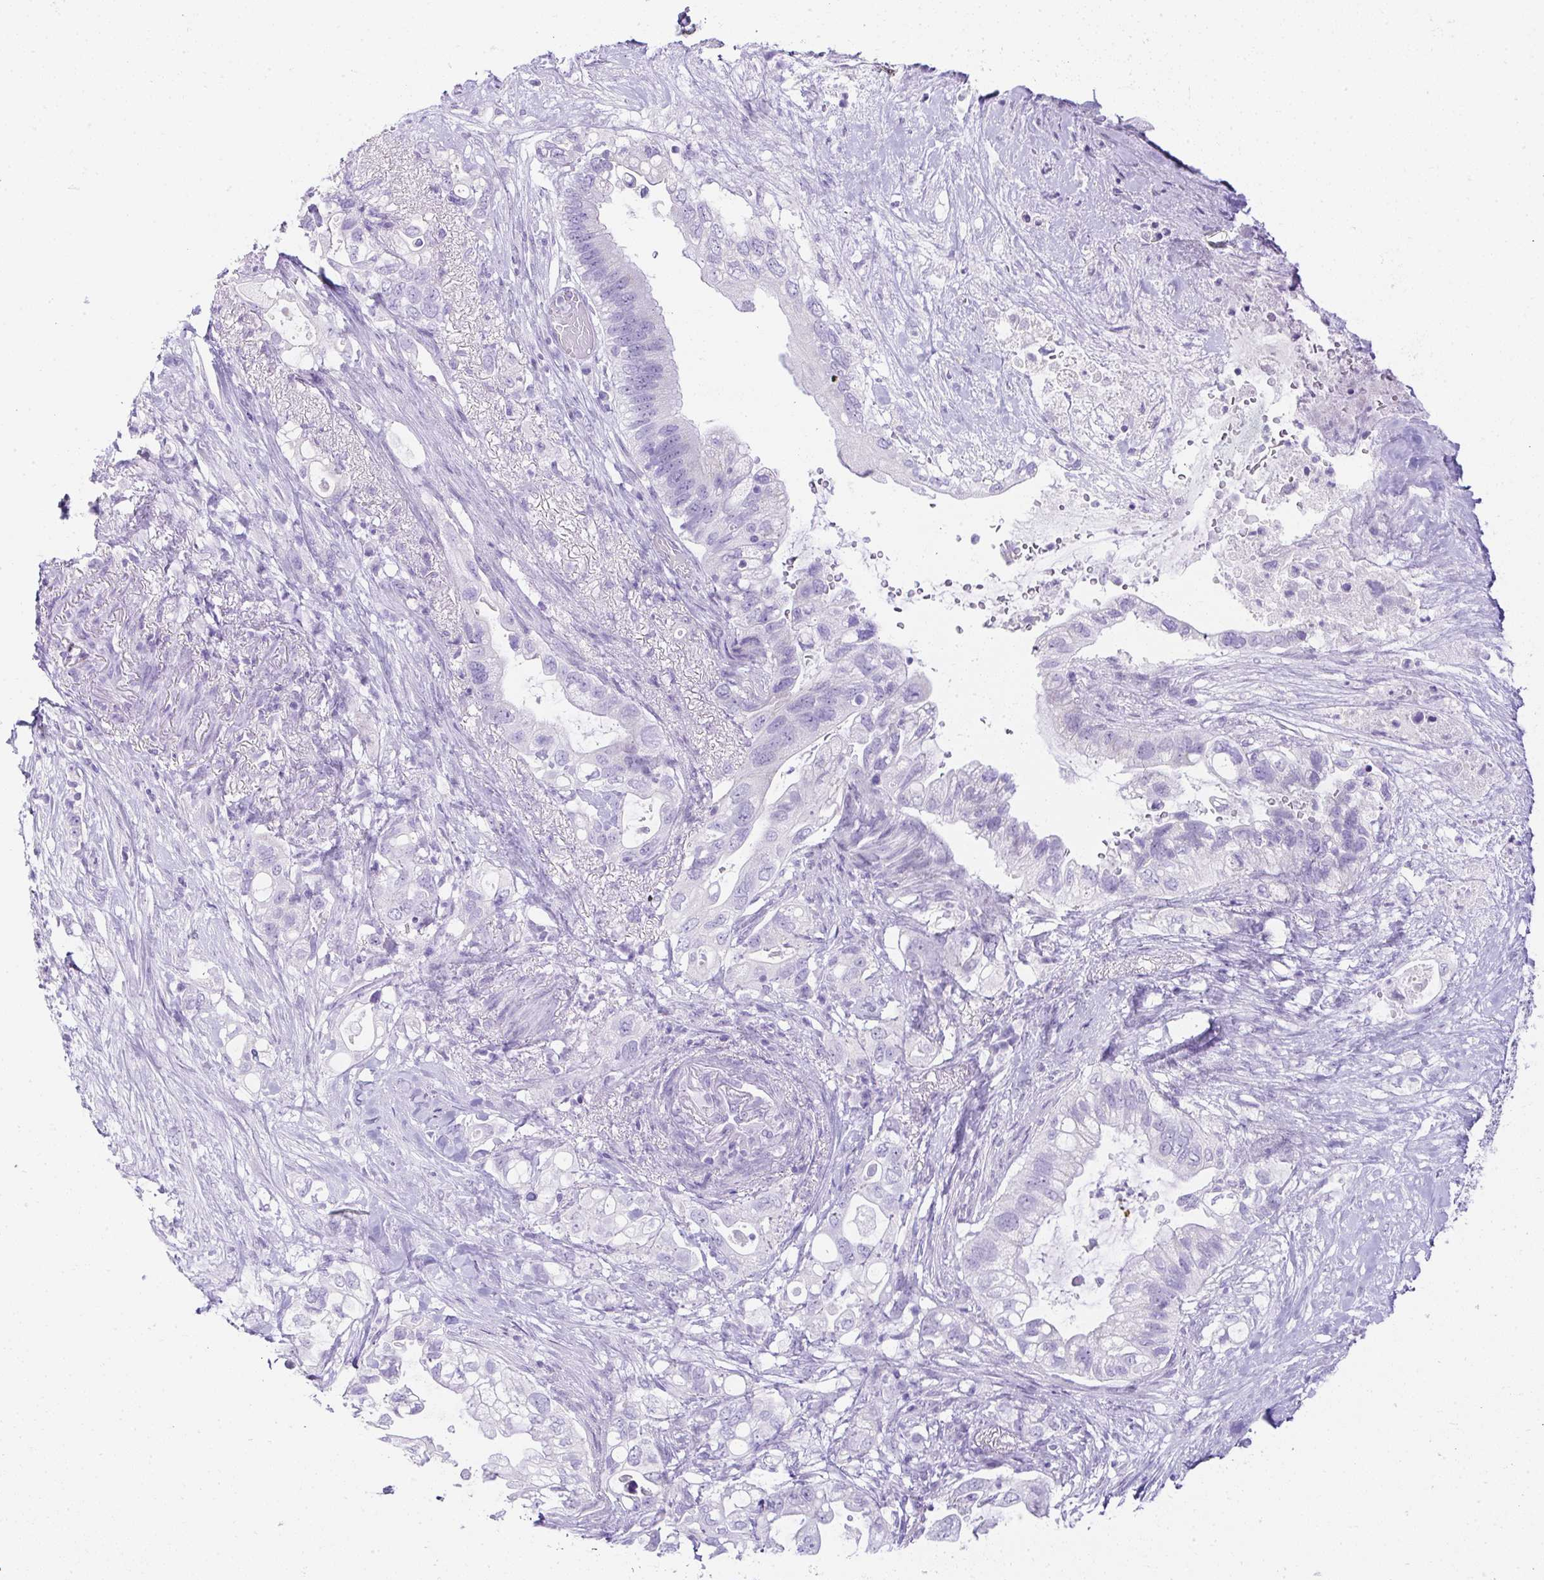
{"staining": {"intensity": "negative", "quantity": "none", "location": "none"}, "tissue": "pancreatic cancer", "cell_type": "Tumor cells", "image_type": "cancer", "snomed": [{"axis": "morphology", "description": "Adenocarcinoma, NOS"}, {"axis": "topography", "description": "Pancreas"}], "caption": "Immunohistochemistry (IHC) of human pancreatic cancer (adenocarcinoma) shows no positivity in tumor cells.", "gene": "RNF183", "patient": {"sex": "female", "age": 72}}